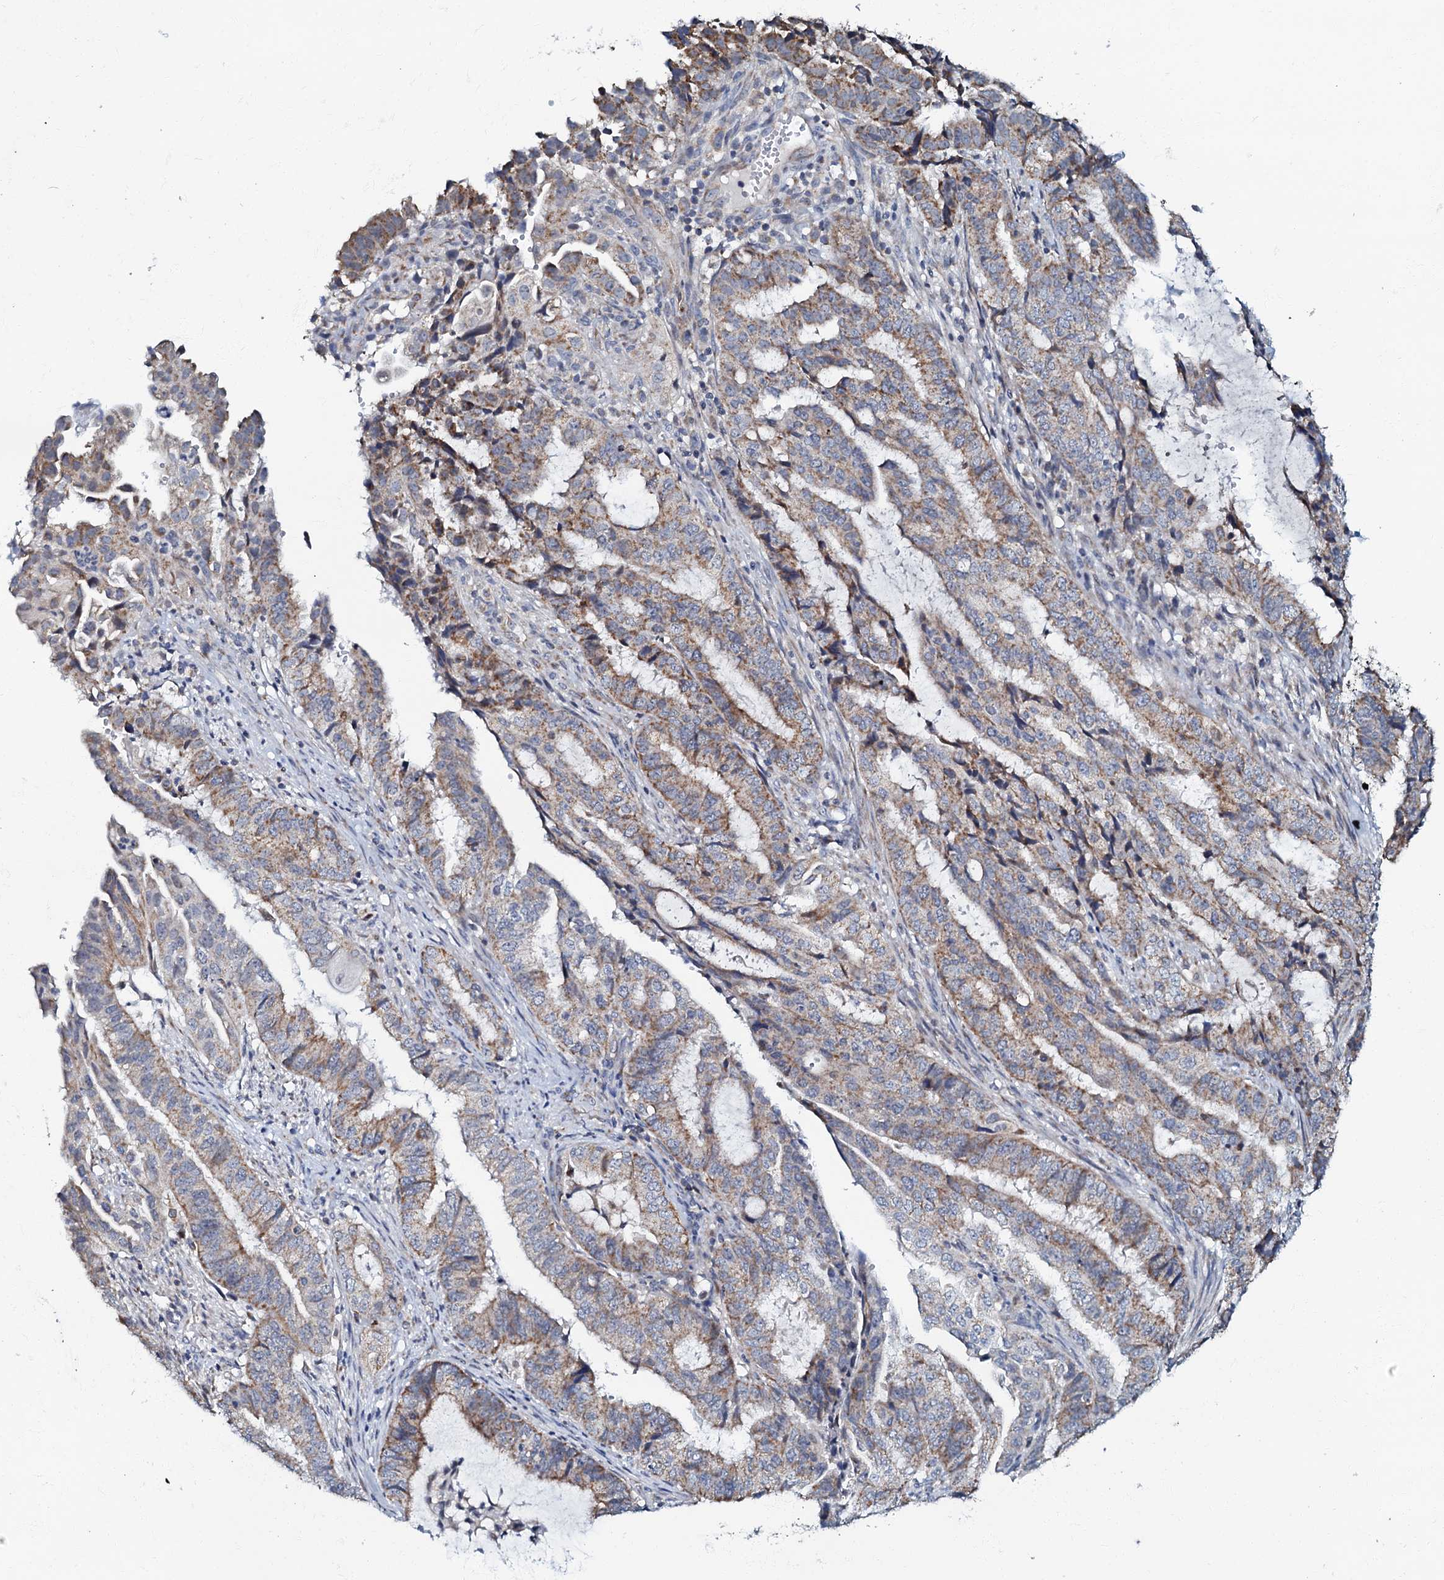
{"staining": {"intensity": "moderate", "quantity": "25%-75%", "location": "cytoplasmic/membranous"}, "tissue": "endometrial cancer", "cell_type": "Tumor cells", "image_type": "cancer", "snomed": [{"axis": "morphology", "description": "Adenocarcinoma, NOS"}, {"axis": "topography", "description": "Endometrium"}], "caption": "DAB (3,3'-diaminobenzidine) immunohistochemical staining of human endometrial cancer (adenocarcinoma) reveals moderate cytoplasmic/membranous protein staining in about 25%-75% of tumor cells. Using DAB (brown) and hematoxylin (blue) stains, captured at high magnification using brightfield microscopy.", "gene": "MRPL51", "patient": {"sex": "female", "age": 51}}